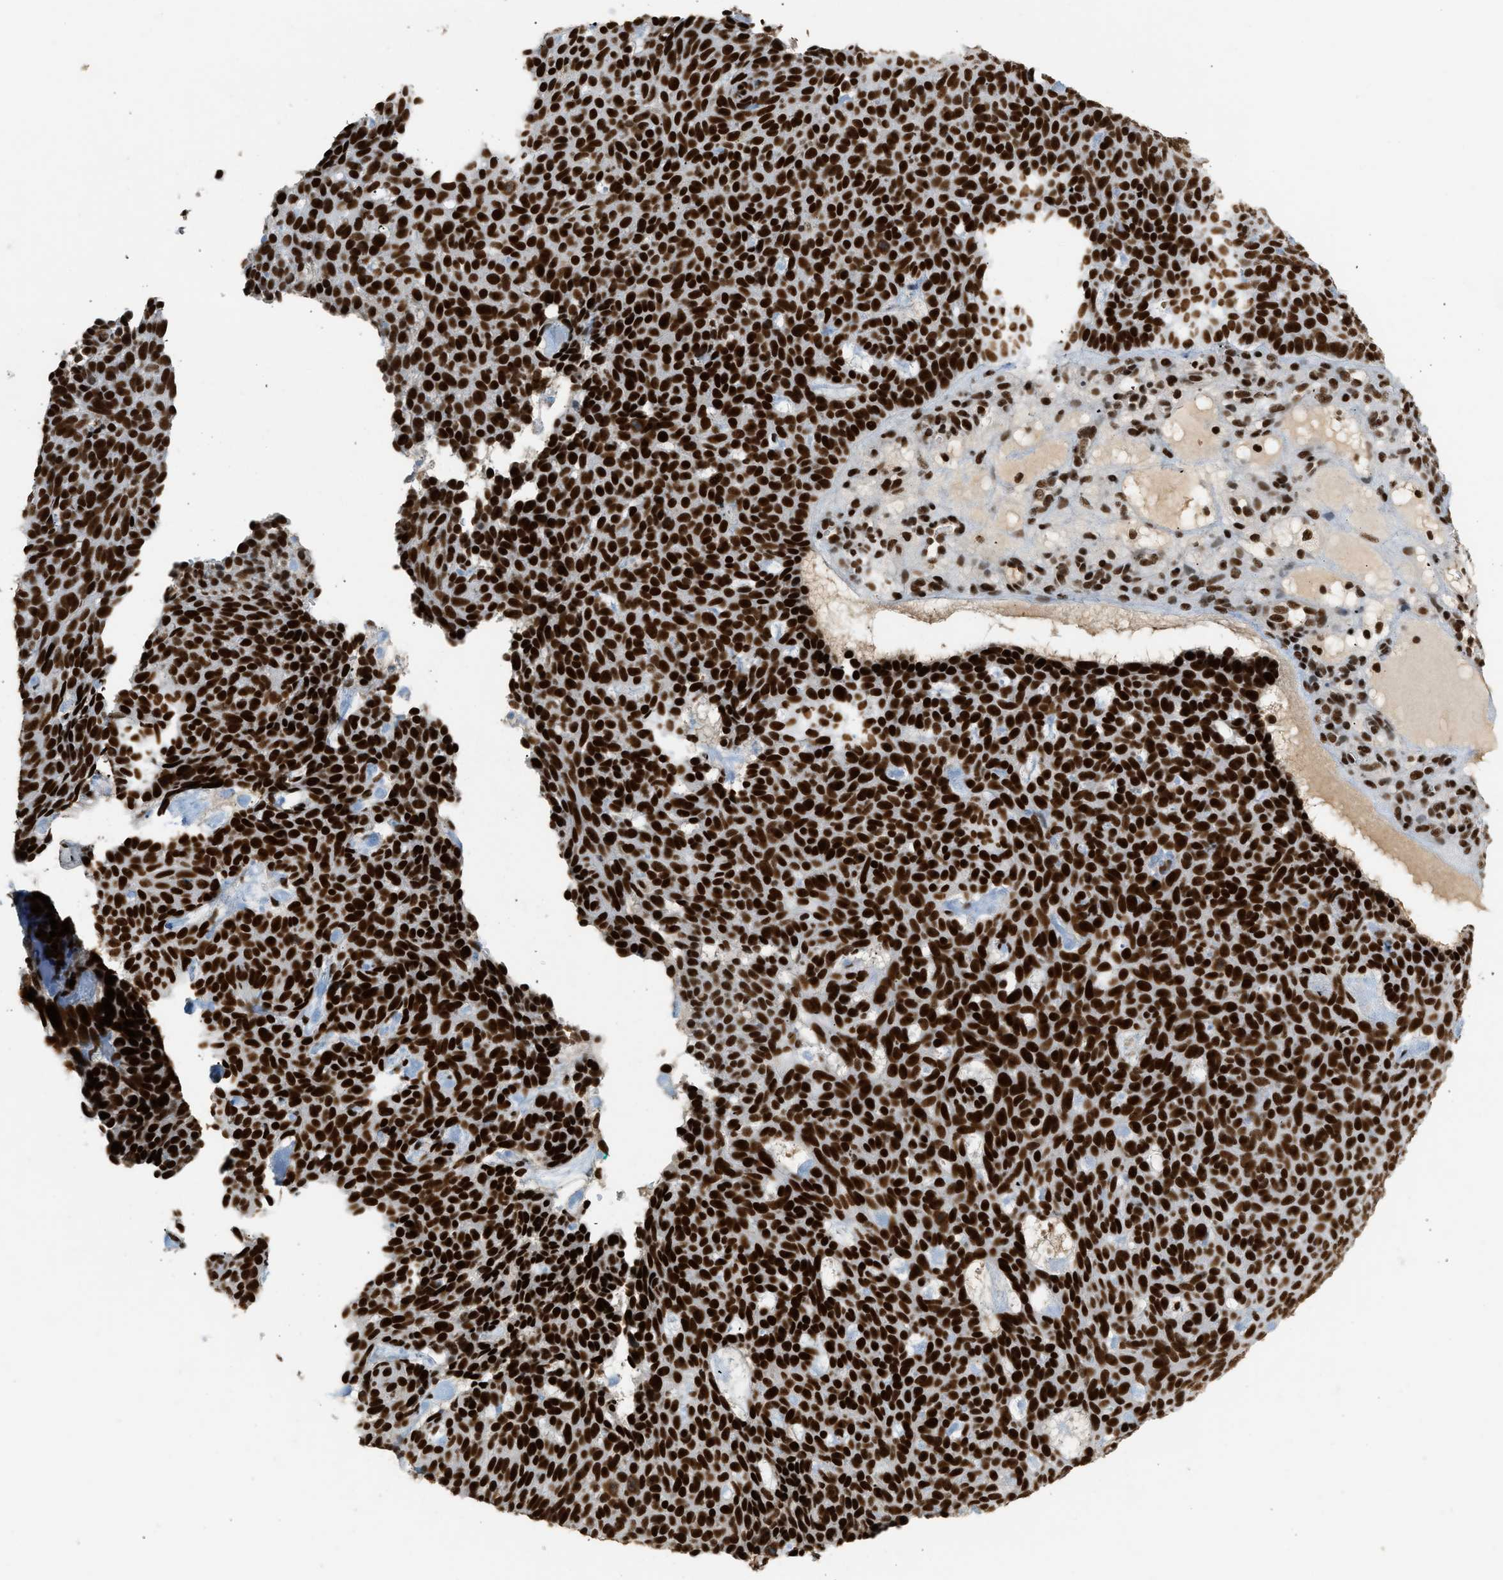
{"staining": {"intensity": "strong", "quantity": ">75%", "location": "nuclear"}, "tissue": "skin cancer", "cell_type": "Tumor cells", "image_type": "cancer", "snomed": [{"axis": "morphology", "description": "Basal cell carcinoma"}, {"axis": "topography", "description": "Skin"}], "caption": "Immunohistochemistry photomicrograph of neoplastic tissue: basal cell carcinoma (skin) stained using IHC reveals high levels of strong protein expression localized specifically in the nuclear of tumor cells, appearing as a nuclear brown color.", "gene": "SMARCB1", "patient": {"sex": "male", "age": 61}}